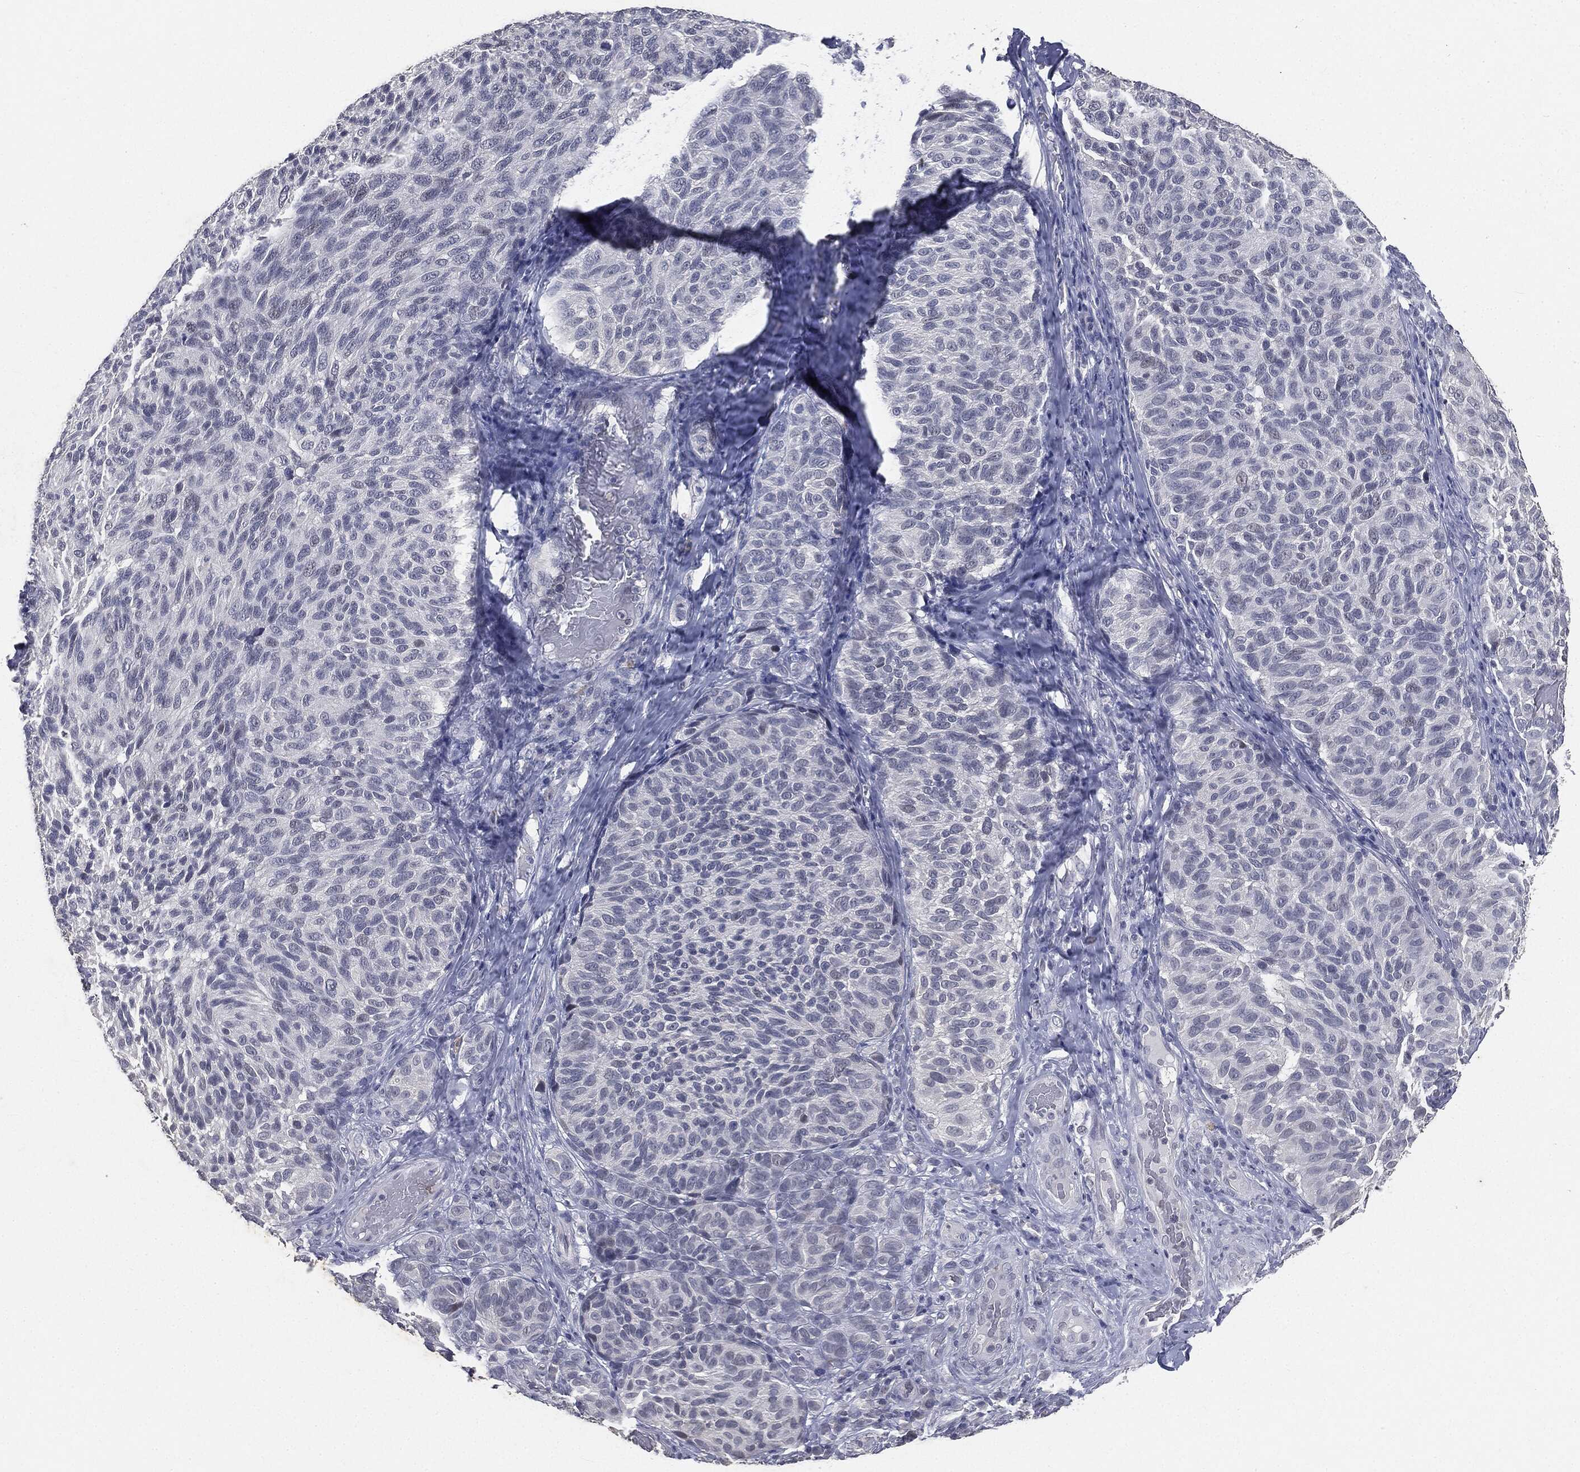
{"staining": {"intensity": "negative", "quantity": "none", "location": "none"}, "tissue": "melanoma", "cell_type": "Tumor cells", "image_type": "cancer", "snomed": [{"axis": "morphology", "description": "Malignant melanoma, NOS"}, {"axis": "topography", "description": "Skin"}], "caption": "Tumor cells are negative for brown protein staining in malignant melanoma.", "gene": "SLC2A2", "patient": {"sex": "female", "age": 73}}